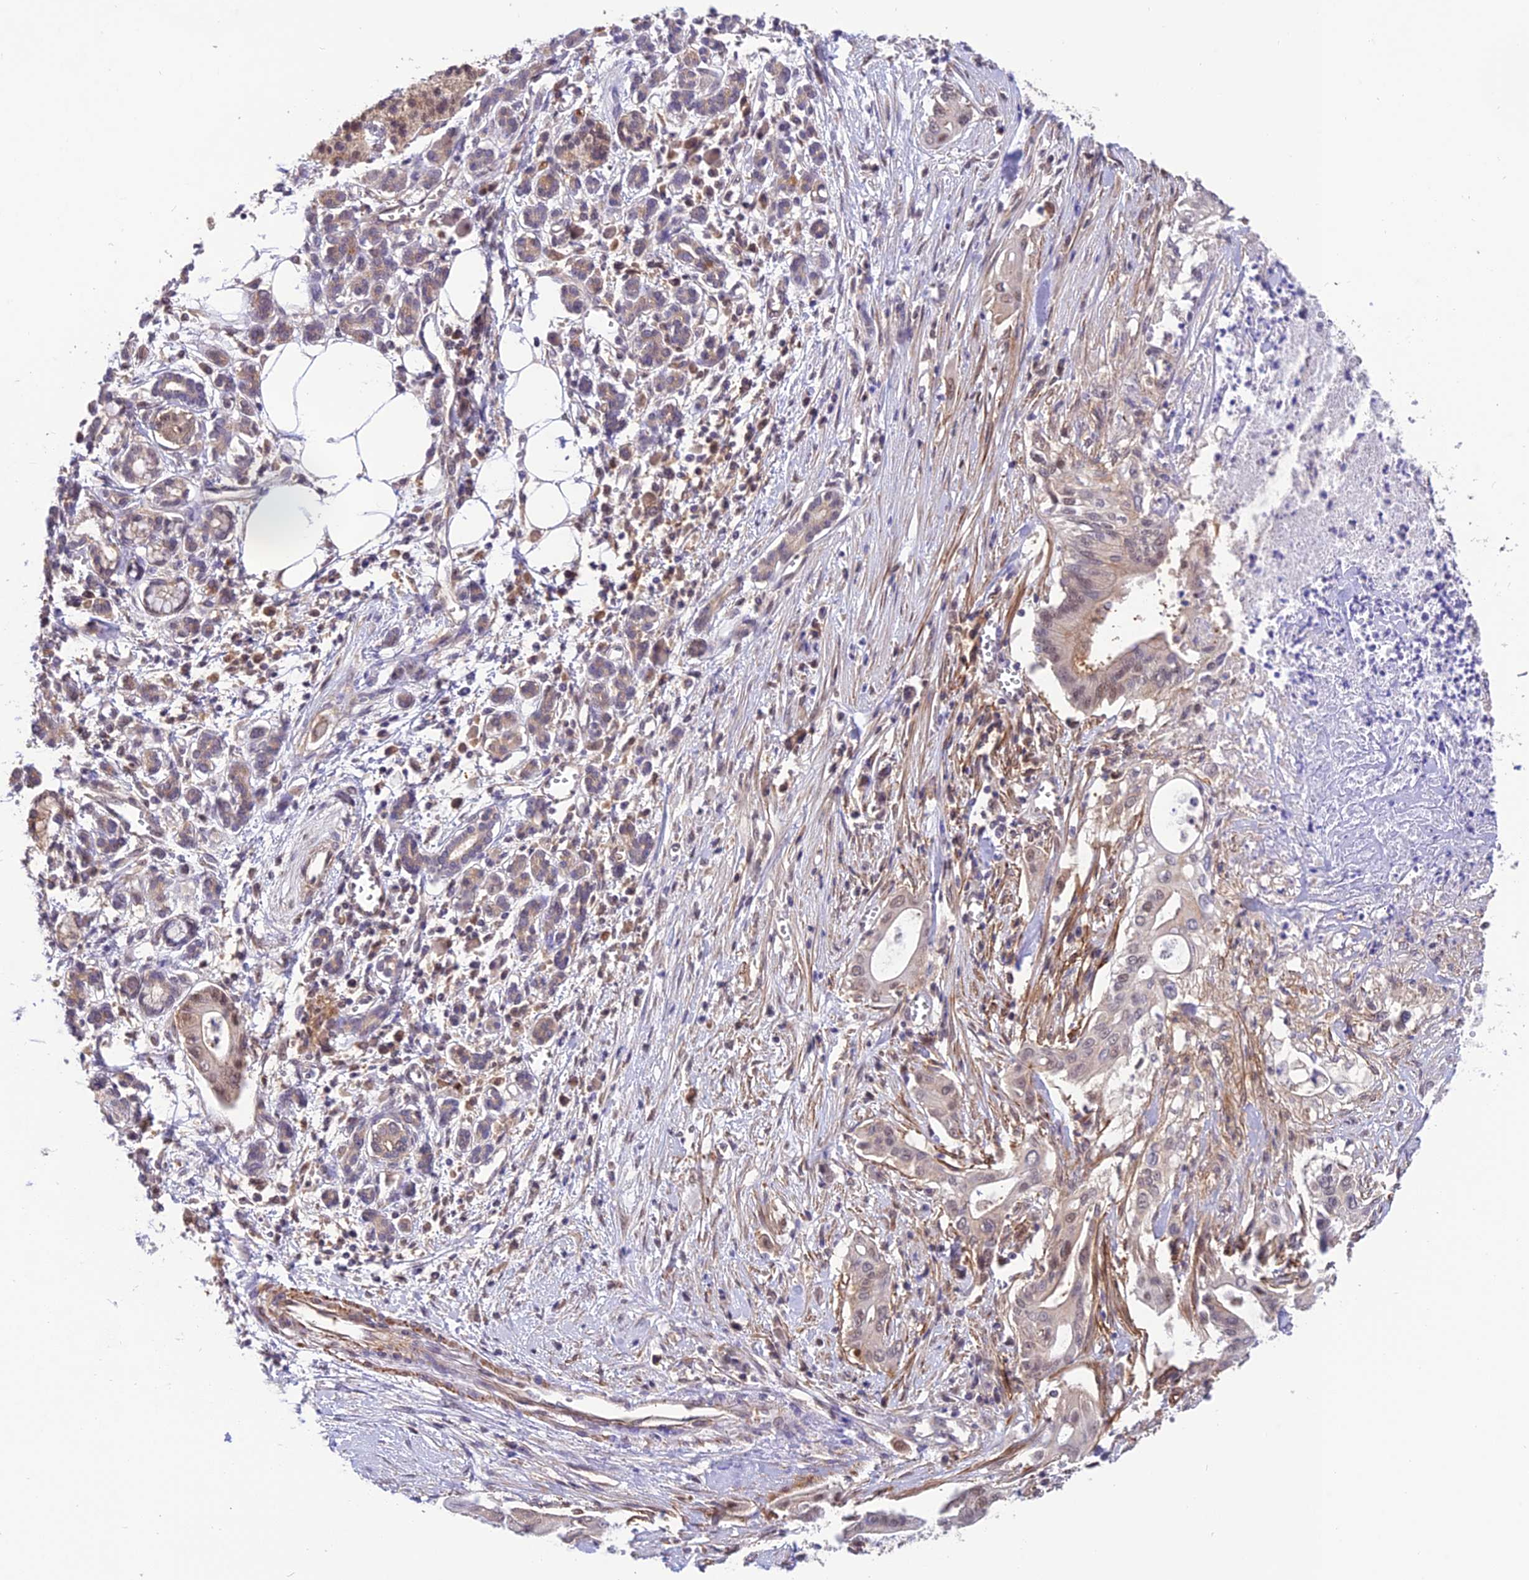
{"staining": {"intensity": "weak", "quantity": "<25%", "location": "nuclear"}, "tissue": "pancreatic cancer", "cell_type": "Tumor cells", "image_type": "cancer", "snomed": [{"axis": "morphology", "description": "Adenocarcinoma, NOS"}, {"axis": "topography", "description": "Pancreas"}], "caption": "The photomicrograph shows no significant expression in tumor cells of pancreatic adenocarcinoma.", "gene": "PSMB3", "patient": {"sex": "male", "age": 58}}